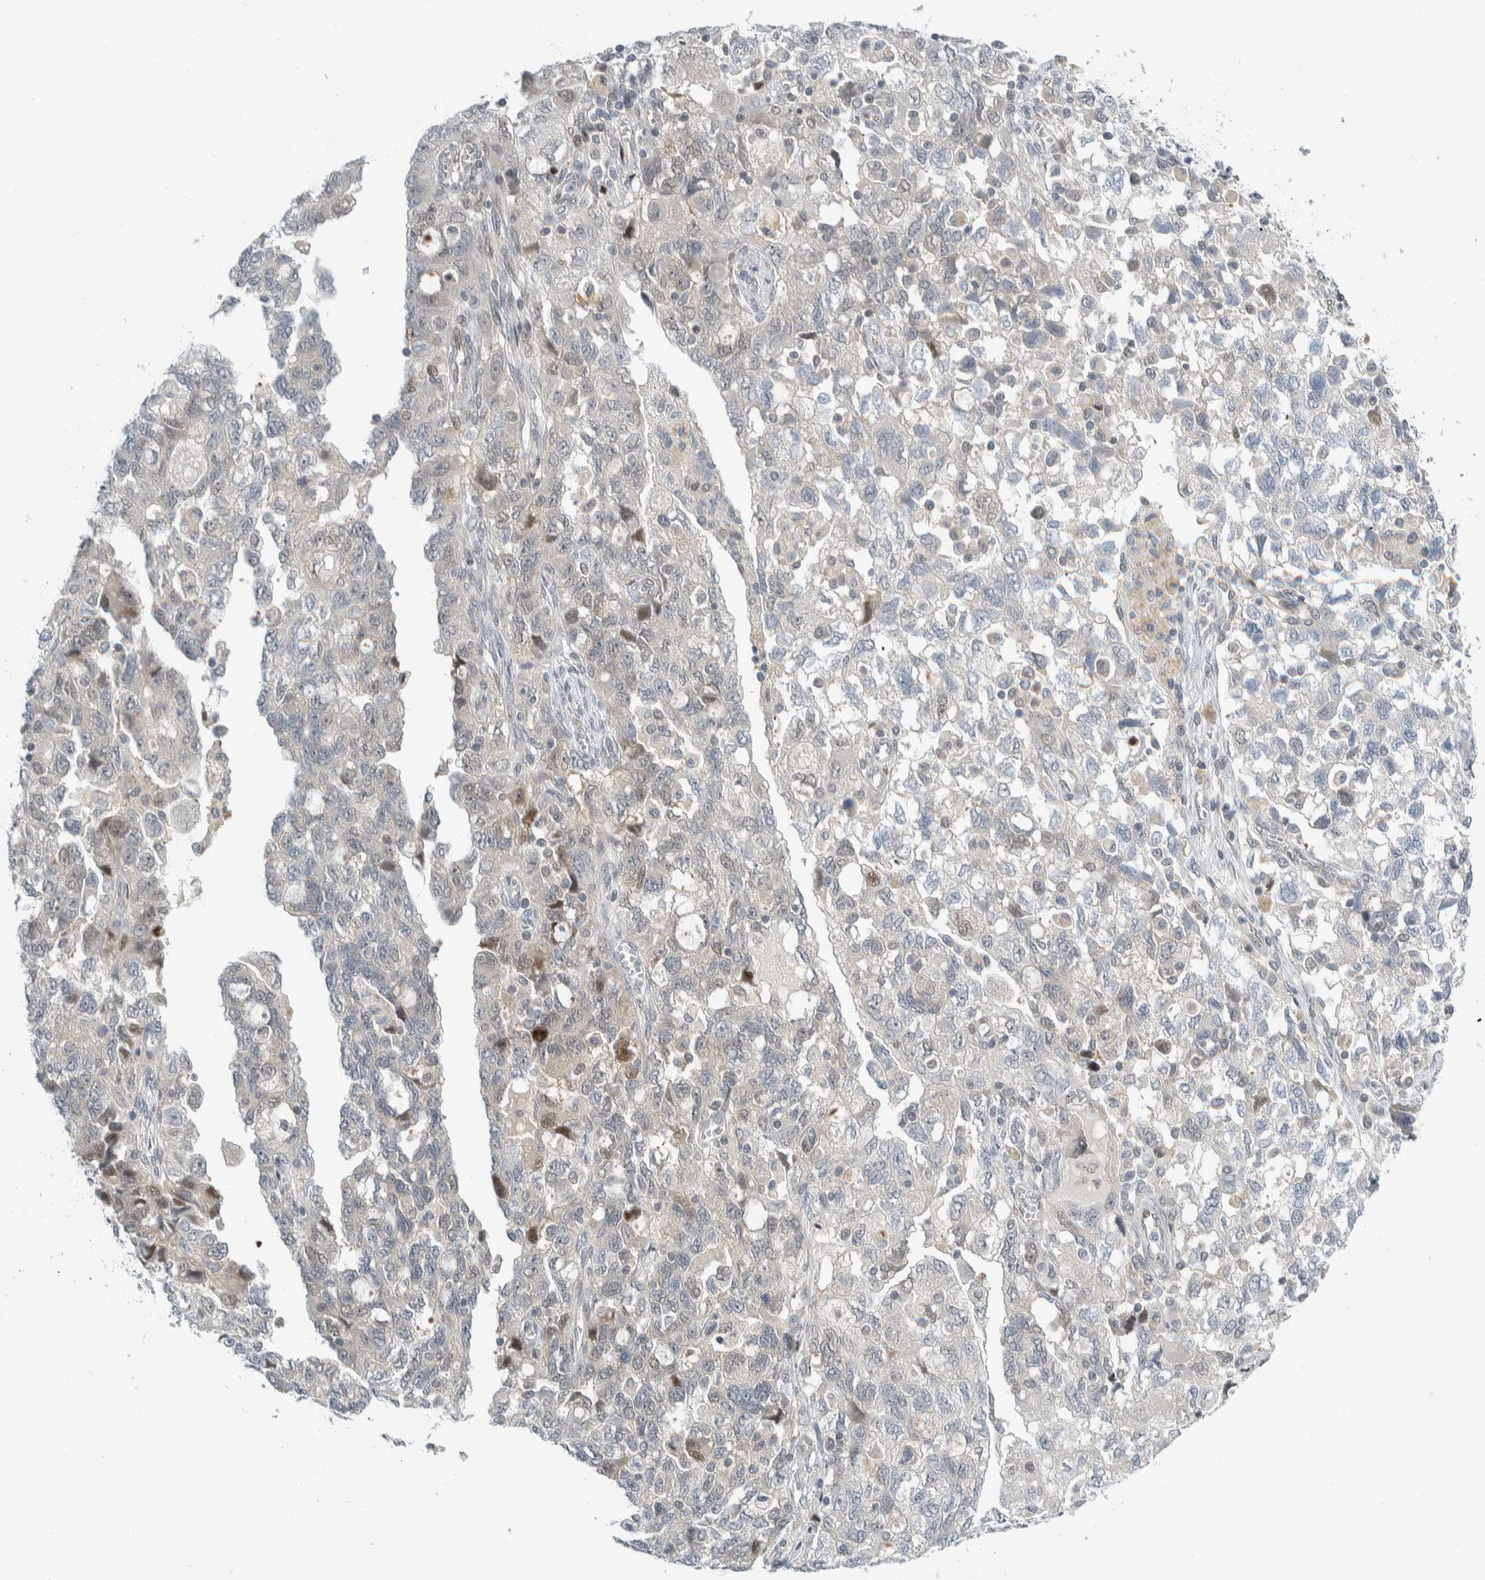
{"staining": {"intensity": "negative", "quantity": "none", "location": "none"}, "tissue": "ovarian cancer", "cell_type": "Tumor cells", "image_type": "cancer", "snomed": [{"axis": "morphology", "description": "Carcinoma, NOS"}, {"axis": "morphology", "description": "Cystadenocarcinoma, serous, NOS"}, {"axis": "topography", "description": "Ovary"}], "caption": "Tumor cells are negative for brown protein staining in ovarian cancer.", "gene": "NCR3LG1", "patient": {"sex": "female", "age": 69}}